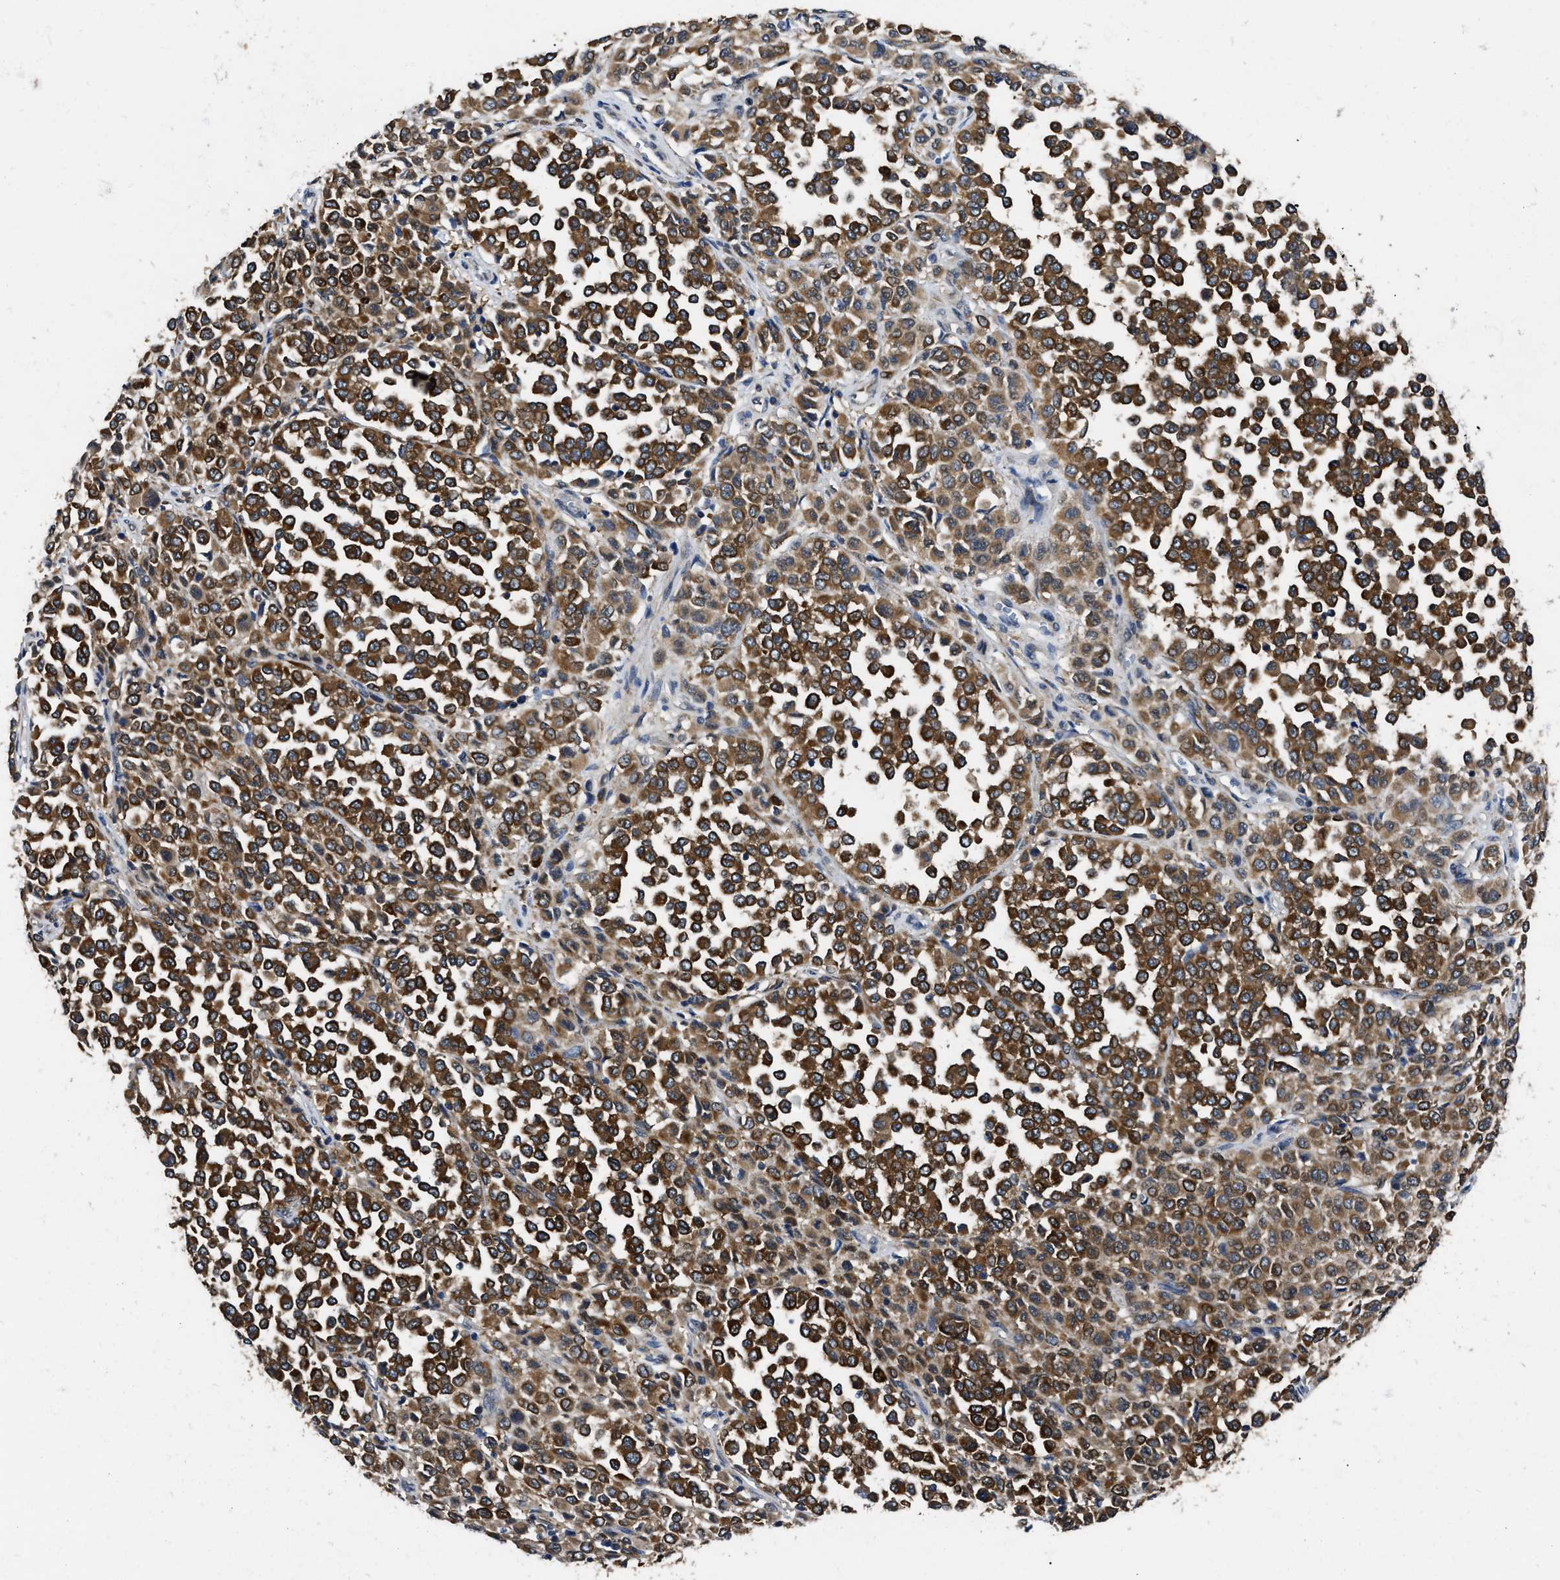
{"staining": {"intensity": "strong", "quantity": ">75%", "location": "cytoplasmic/membranous"}, "tissue": "melanoma", "cell_type": "Tumor cells", "image_type": "cancer", "snomed": [{"axis": "morphology", "description": "Malignant melanoma, Metastatic site"}, {"axis": "topography", "description": "Pancreas"}], "caption": "This micrograph exhibits malignant melanoma (metastatic site) stained with IHC to label a protein in brown. The cytoplasmic/membranous of tumor cells show strong positivity for the protein. Nuclei are counter-stained blue.", "gene": "GET4", "patient": {"sex": "female", "age": 30}}